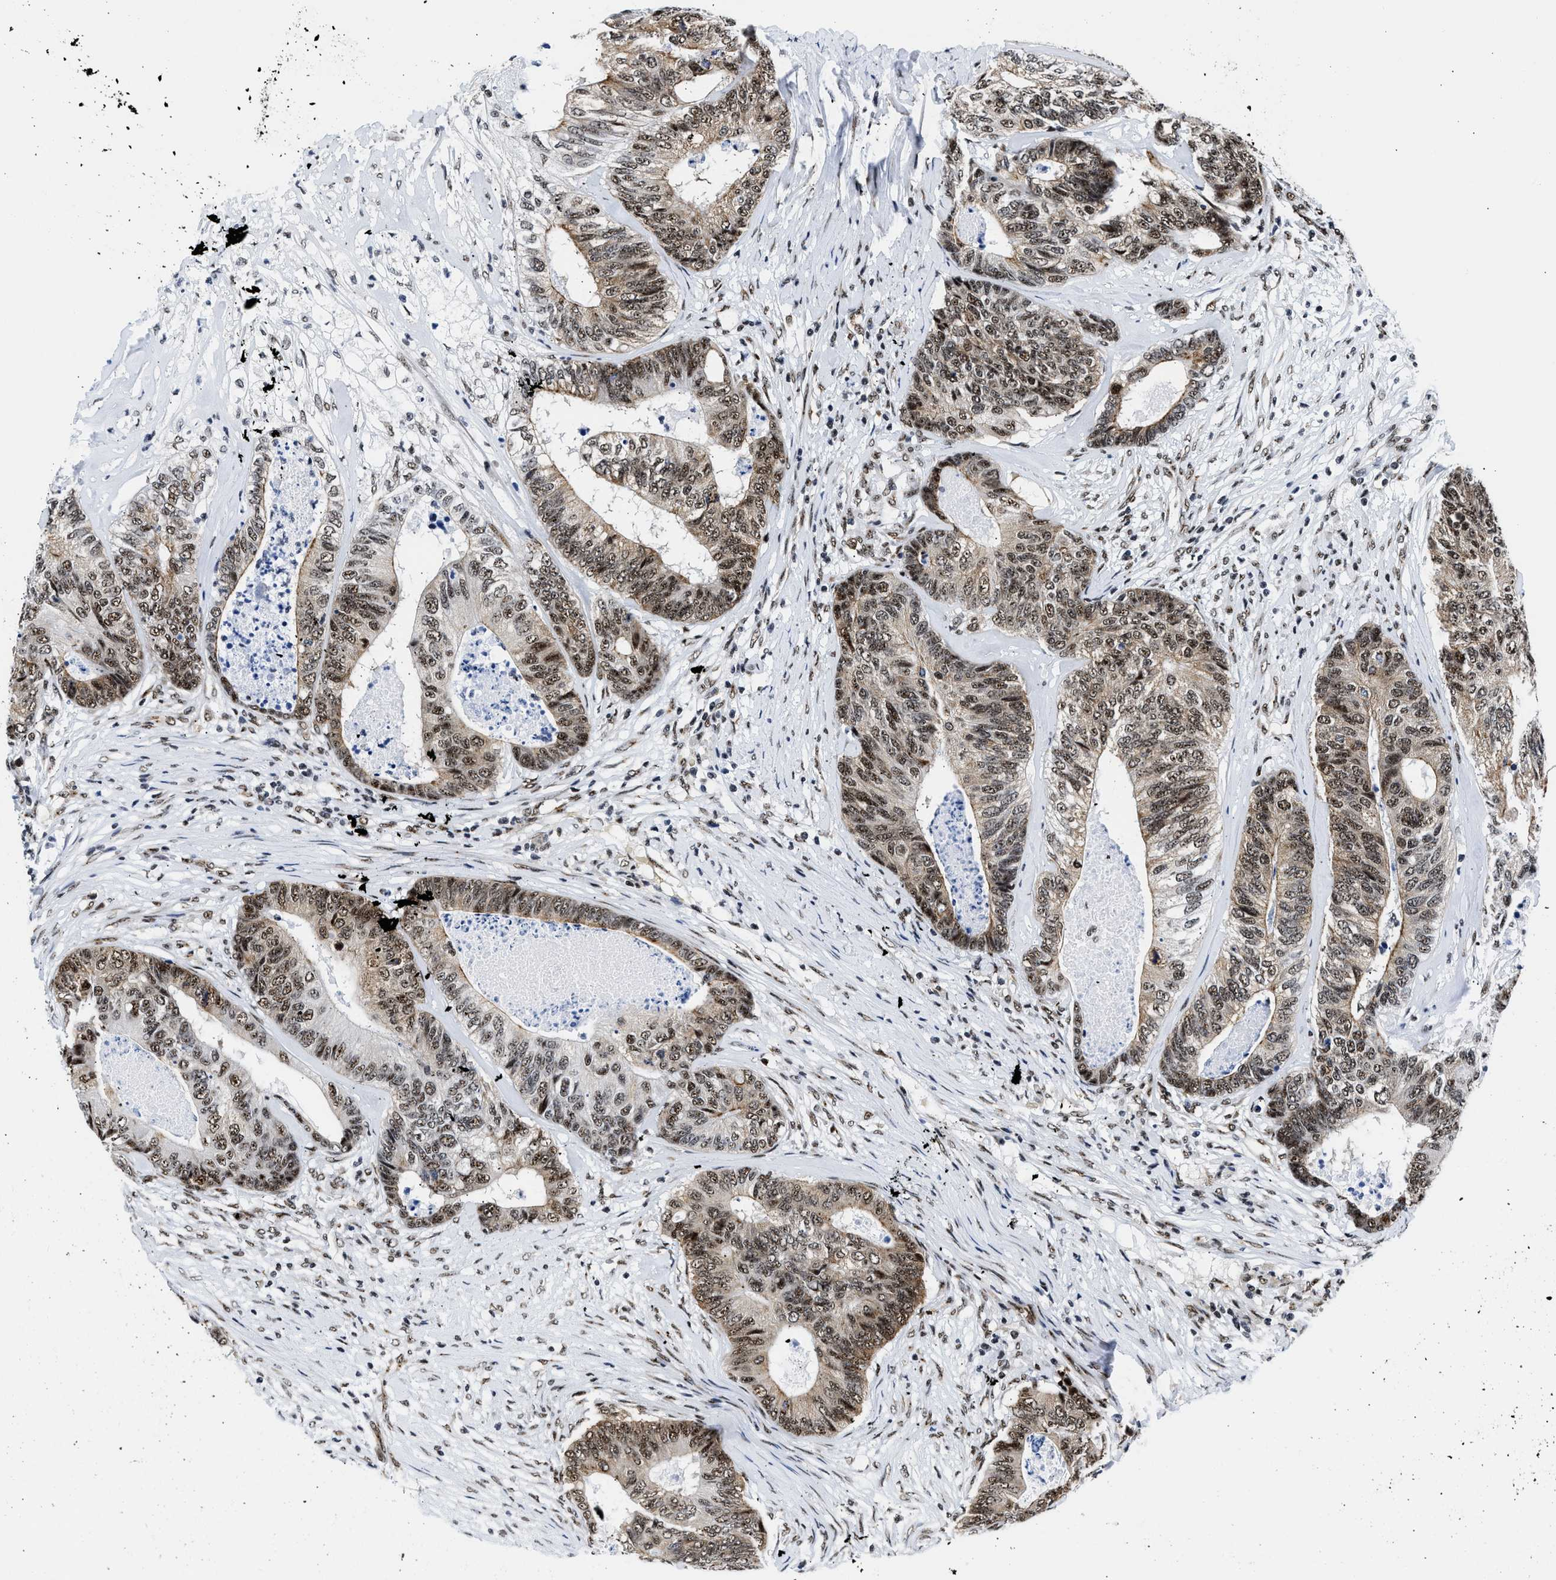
{"staining": {"intensity": "moderate", "quantity": ">75%", "location": "nuclear"}, "tissue": "colorectal cancer", "cell_type": "Tumor cells", "image_type": "cancer", "snomed": [{"axis": "morphology", "description": "Adenocarcinoma, NOS"}, {"axis": "topography", "description": "Colon"}], "caption": "This is a photomicrograph of immunohistochemistry (IHC) staining of adenocarcinoma (colorectal), which shows moderate positivity in the nuclear of tumor cells.", "gene": "RBM8A", "patient": {"sex": "female", "age": 67}}